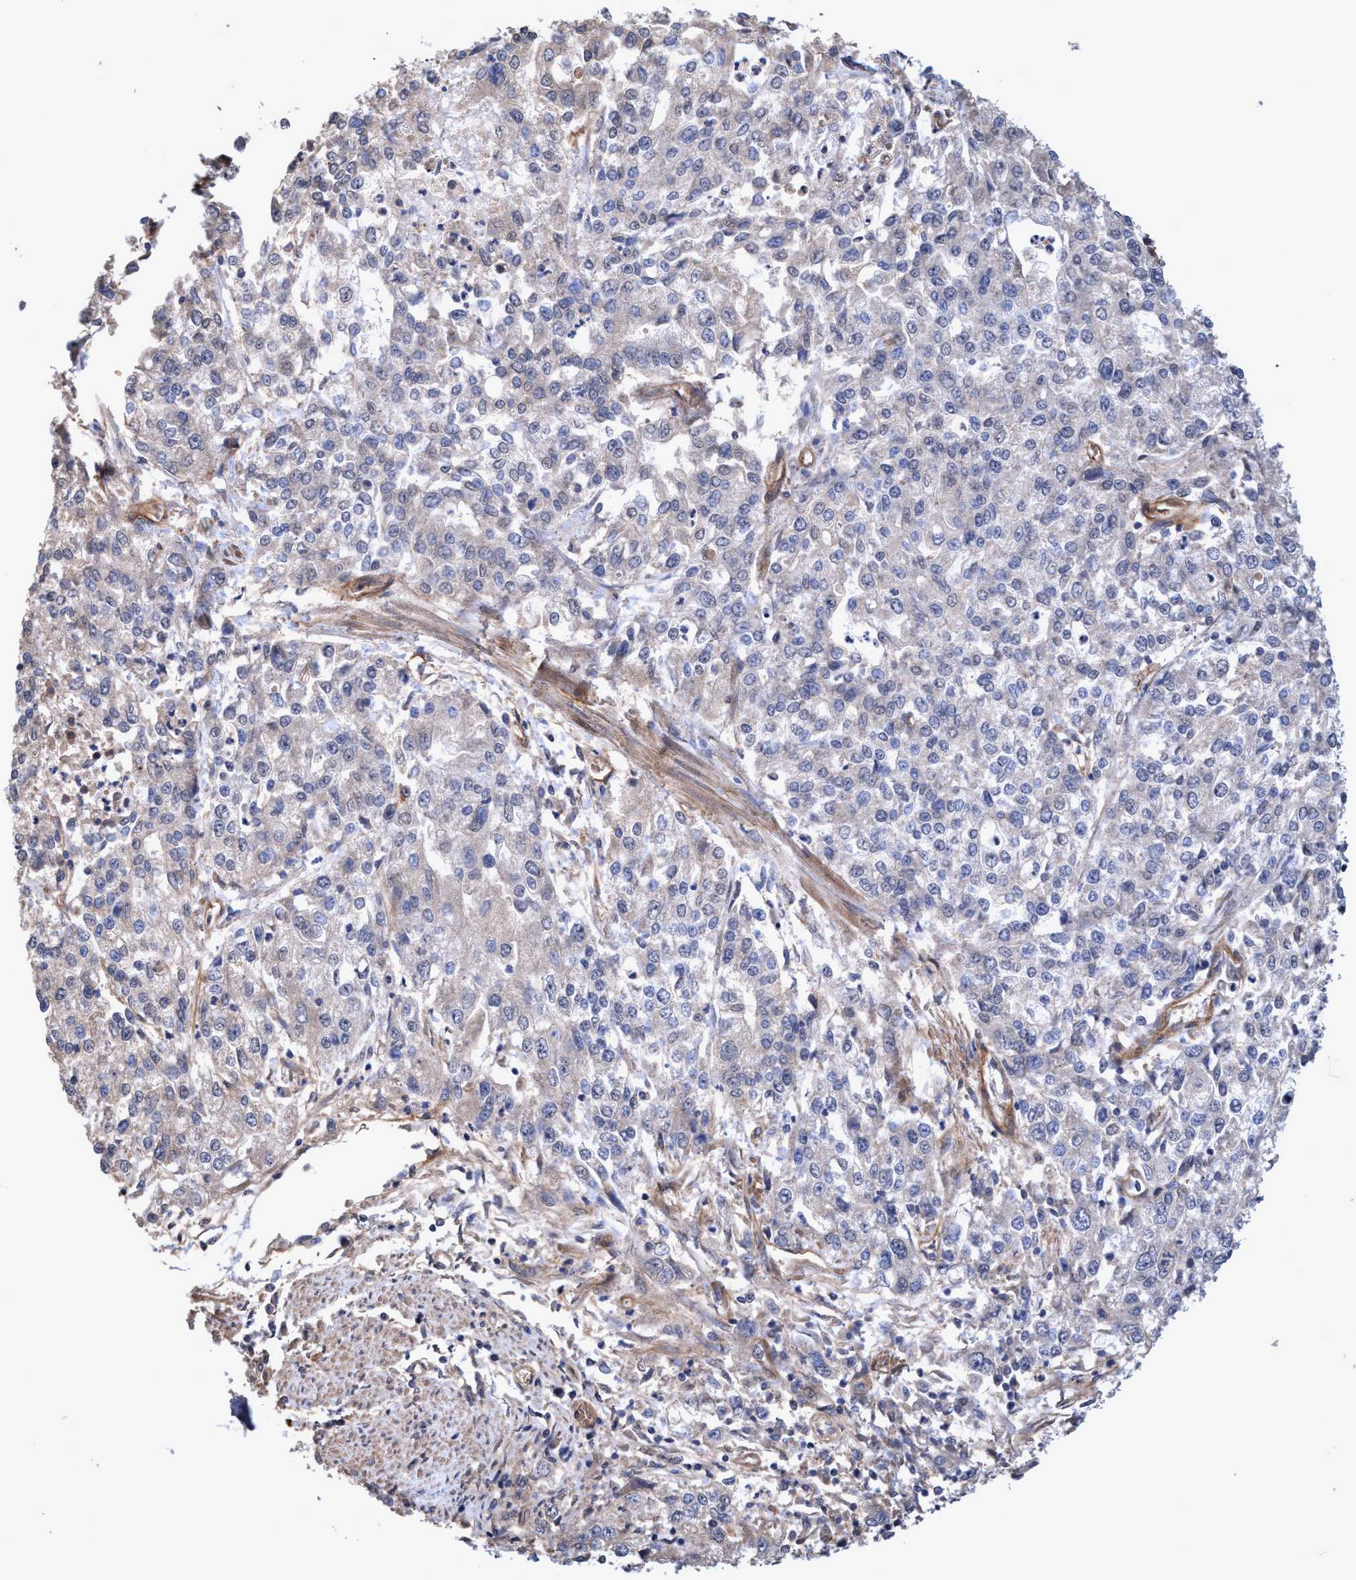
{"staining": {"intensity": "weak", "quantity": "25%-75%", "location": "cytoplasmic/membranous"}, "tissue": "endometrial cancer", "cell_type": "Tumor cells", "image_type": "cancer", "snomed": [{"axis": "morphology", "description": "Adenocarcinoma, NOS"}, {"axis": "topography", "description": "Endometrium"}], "caption": "Immunohistochemistry staining of adenocarcinoma (endometrial), which shows low levels of weak cytoplasmic/membranous expression in approximately 25%-75% of tumor cells indicating weak cytoplasmic/membranous protein staining. The staining was performed using DAB (brown) for protein detection and nuclei were counterstained in hematoxylin (blue).", "gene": "ZNF677", "patient": {"sex": "female", "age": 49}}